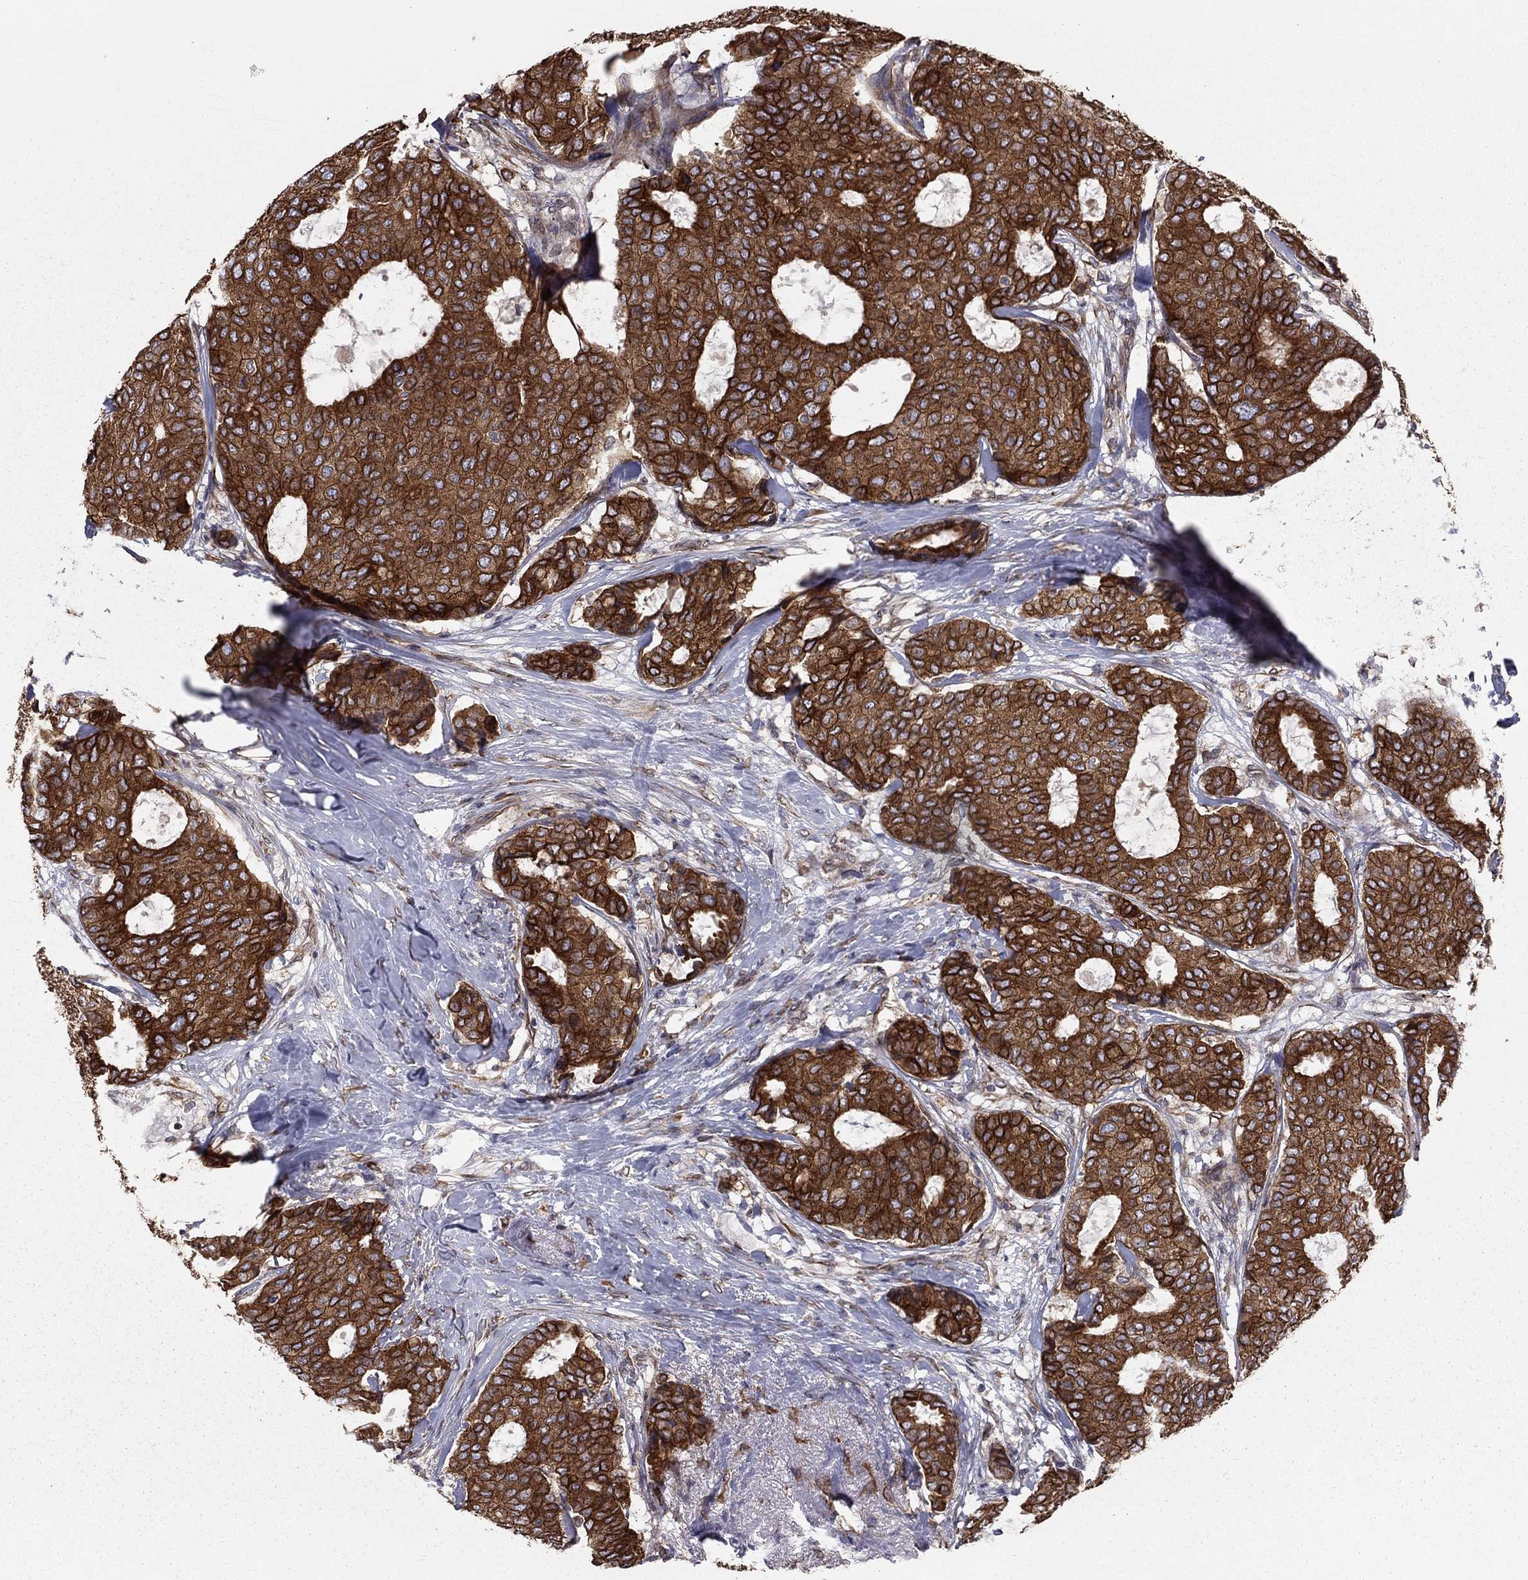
{"staining": {"intensity": "strong", "quantity": ">75%", "location": "cytoplasmic/membranous"}, "tissue": "breast cancer", "cell_type": "Tumor cells", "image_type": "cancer", "snomed": [{"axis": "morphology", "description": "Duct carcinoma"}, {"axis": "topography", "description": "Breast"}], "caption": "IHC of human breast cancer shows high levels of strong cytoplasmic/membranous staining in approximately >75% of tumor cells.", "gene": "YIF1A", "patient": {"sex": "female", "age": 75}}